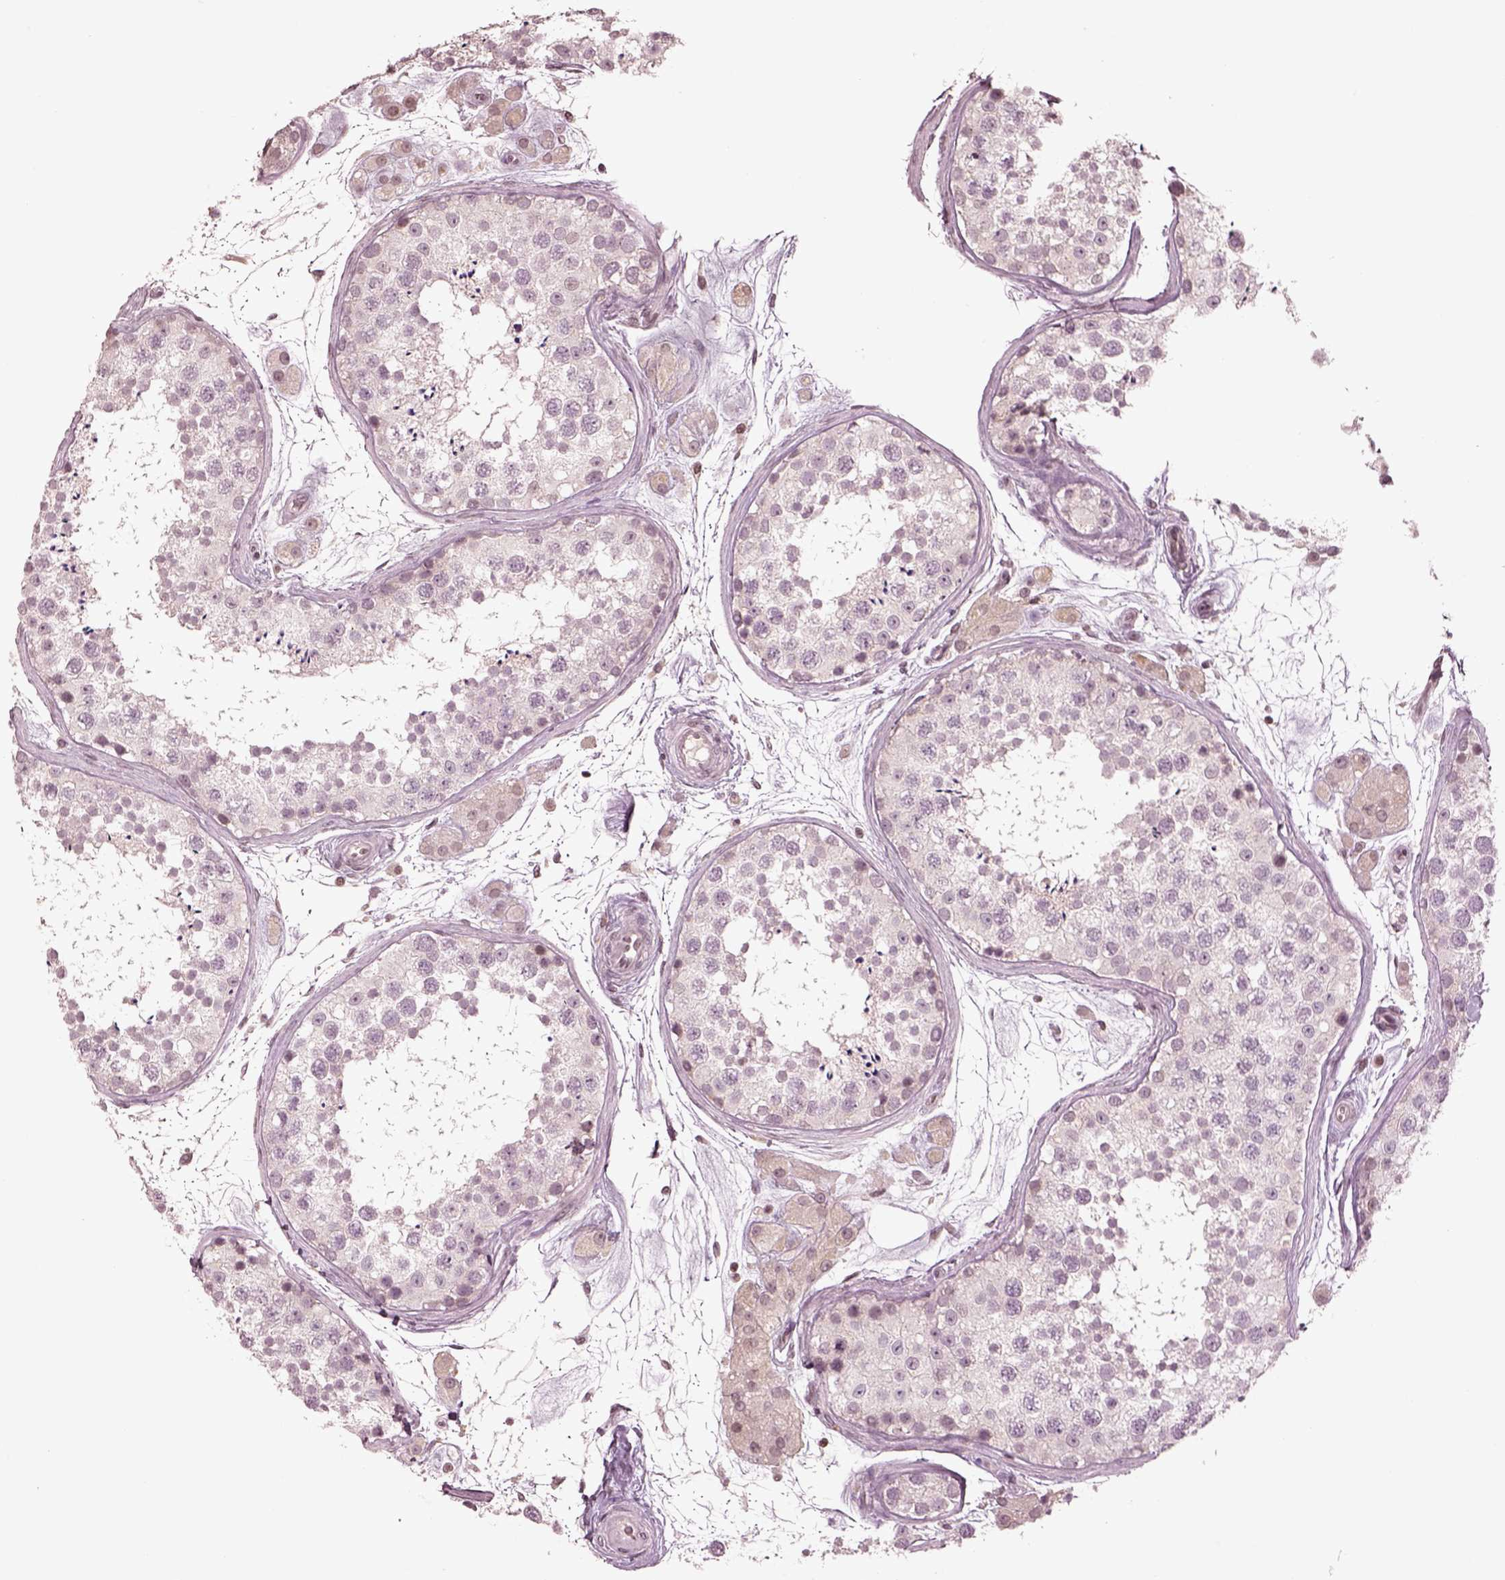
{"staining": {"intensity": "weak", "quantity": "<25%", "location": "nuclear"}, "tissue": "testis", "cell_type": "Cells in seminiferous ducts", "image_type": "normal", "snomed": [{"axis": "morphology", "description": "Normal tissue, NOS"}, {"axis": "topography", "description": "Testis"}], "caption": "Immunohistochemistry photomicrograph of benign testis: human testis stained with DAB displays no significant protein positivity in cells in seminiferous ducts. Nuclei are stained in blue.", "gene": "GRM4", "patient": {"sex": "male", "age": 41}}